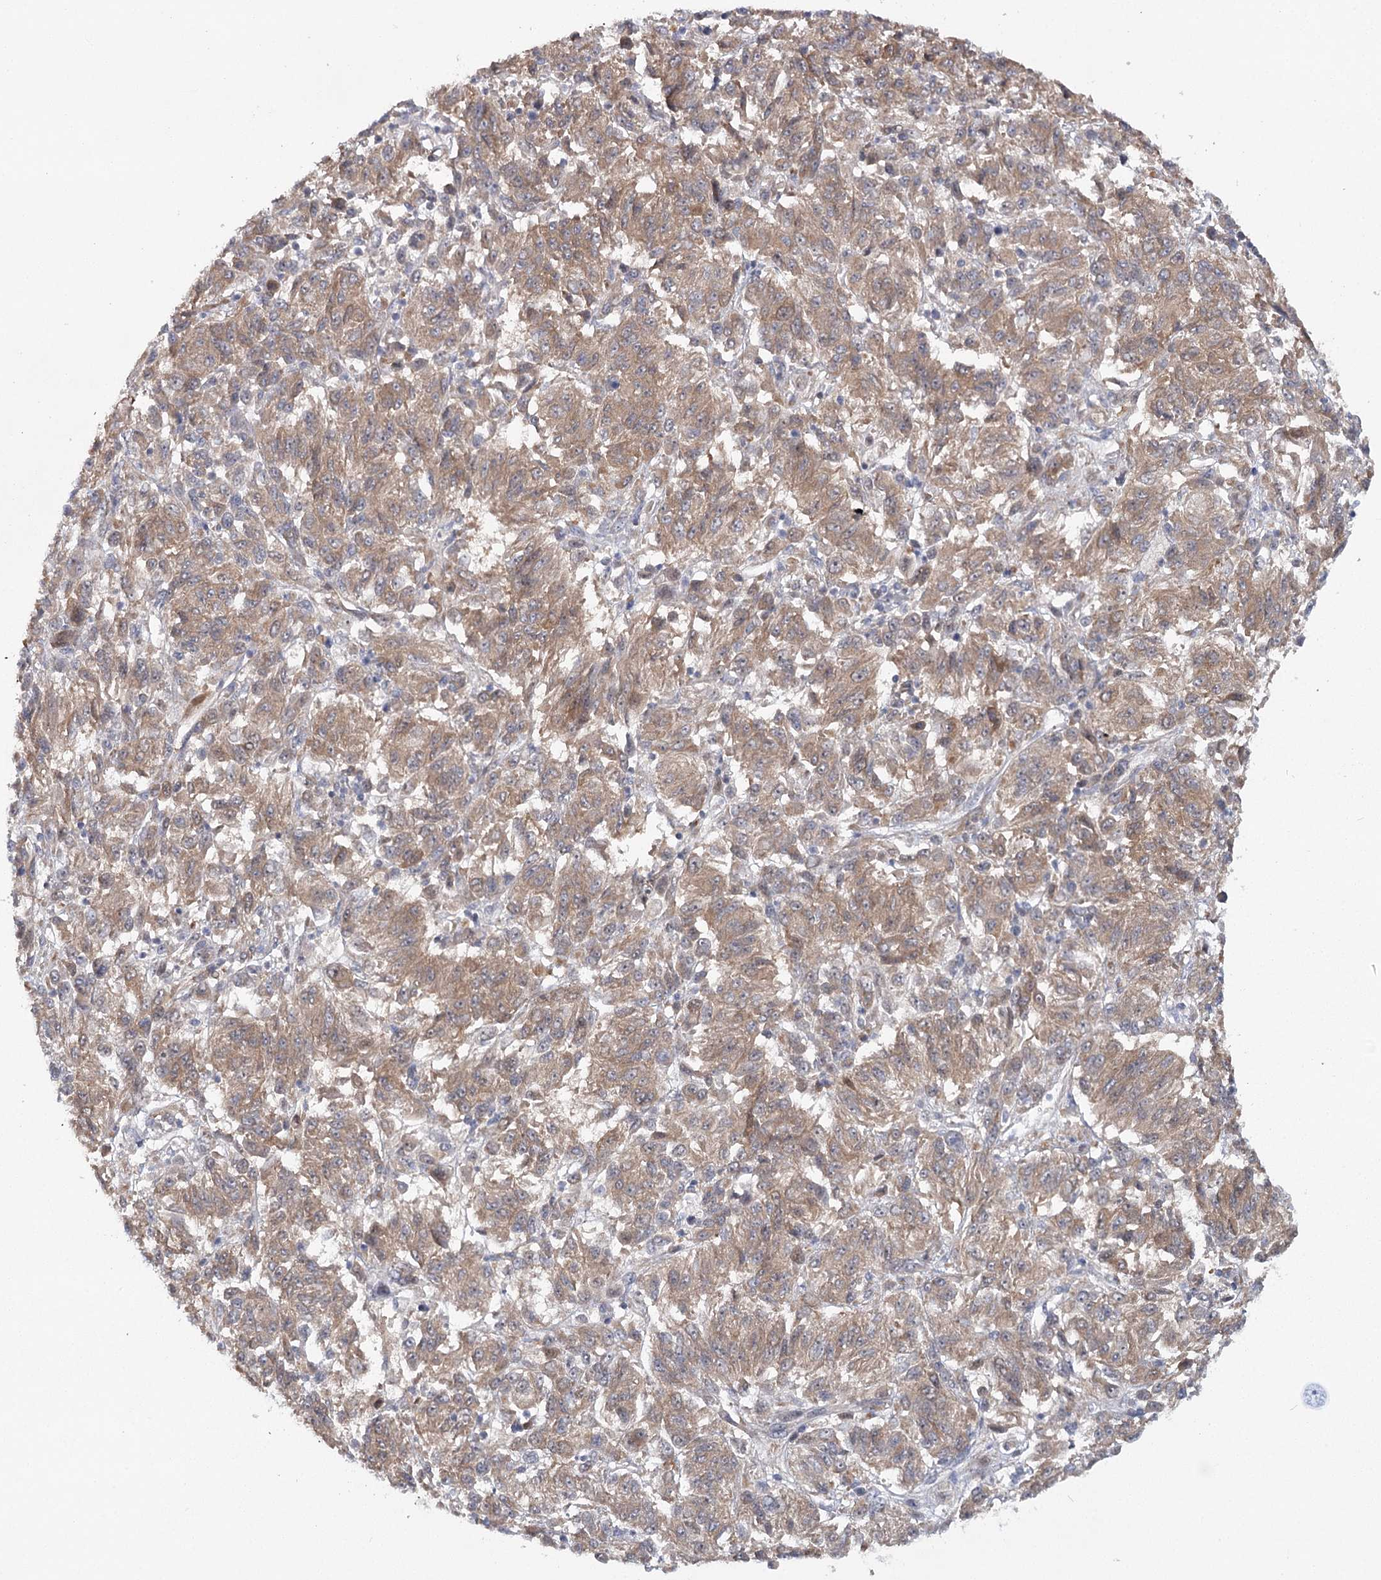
{"staining": {"intensity": "weak", "quantity": ">75%", "location": "cytoplasmic/membranous"}, "tissue": "melanoma", "cell_type": "Tumor cells", "image_type": "cancer", "snomed": [{"axis": "morphology", "description": "Malignant melanoma, Metastatic site"}, {"axis": "topography", "description": "Lung"}], "caption": "Tumor cells demonstrate weak cytoplasmic/membranous positivity in about >75% of cells in melanoma.", "gene": "MAP3K13", "patient": {"sex": "male", "age": 64}}